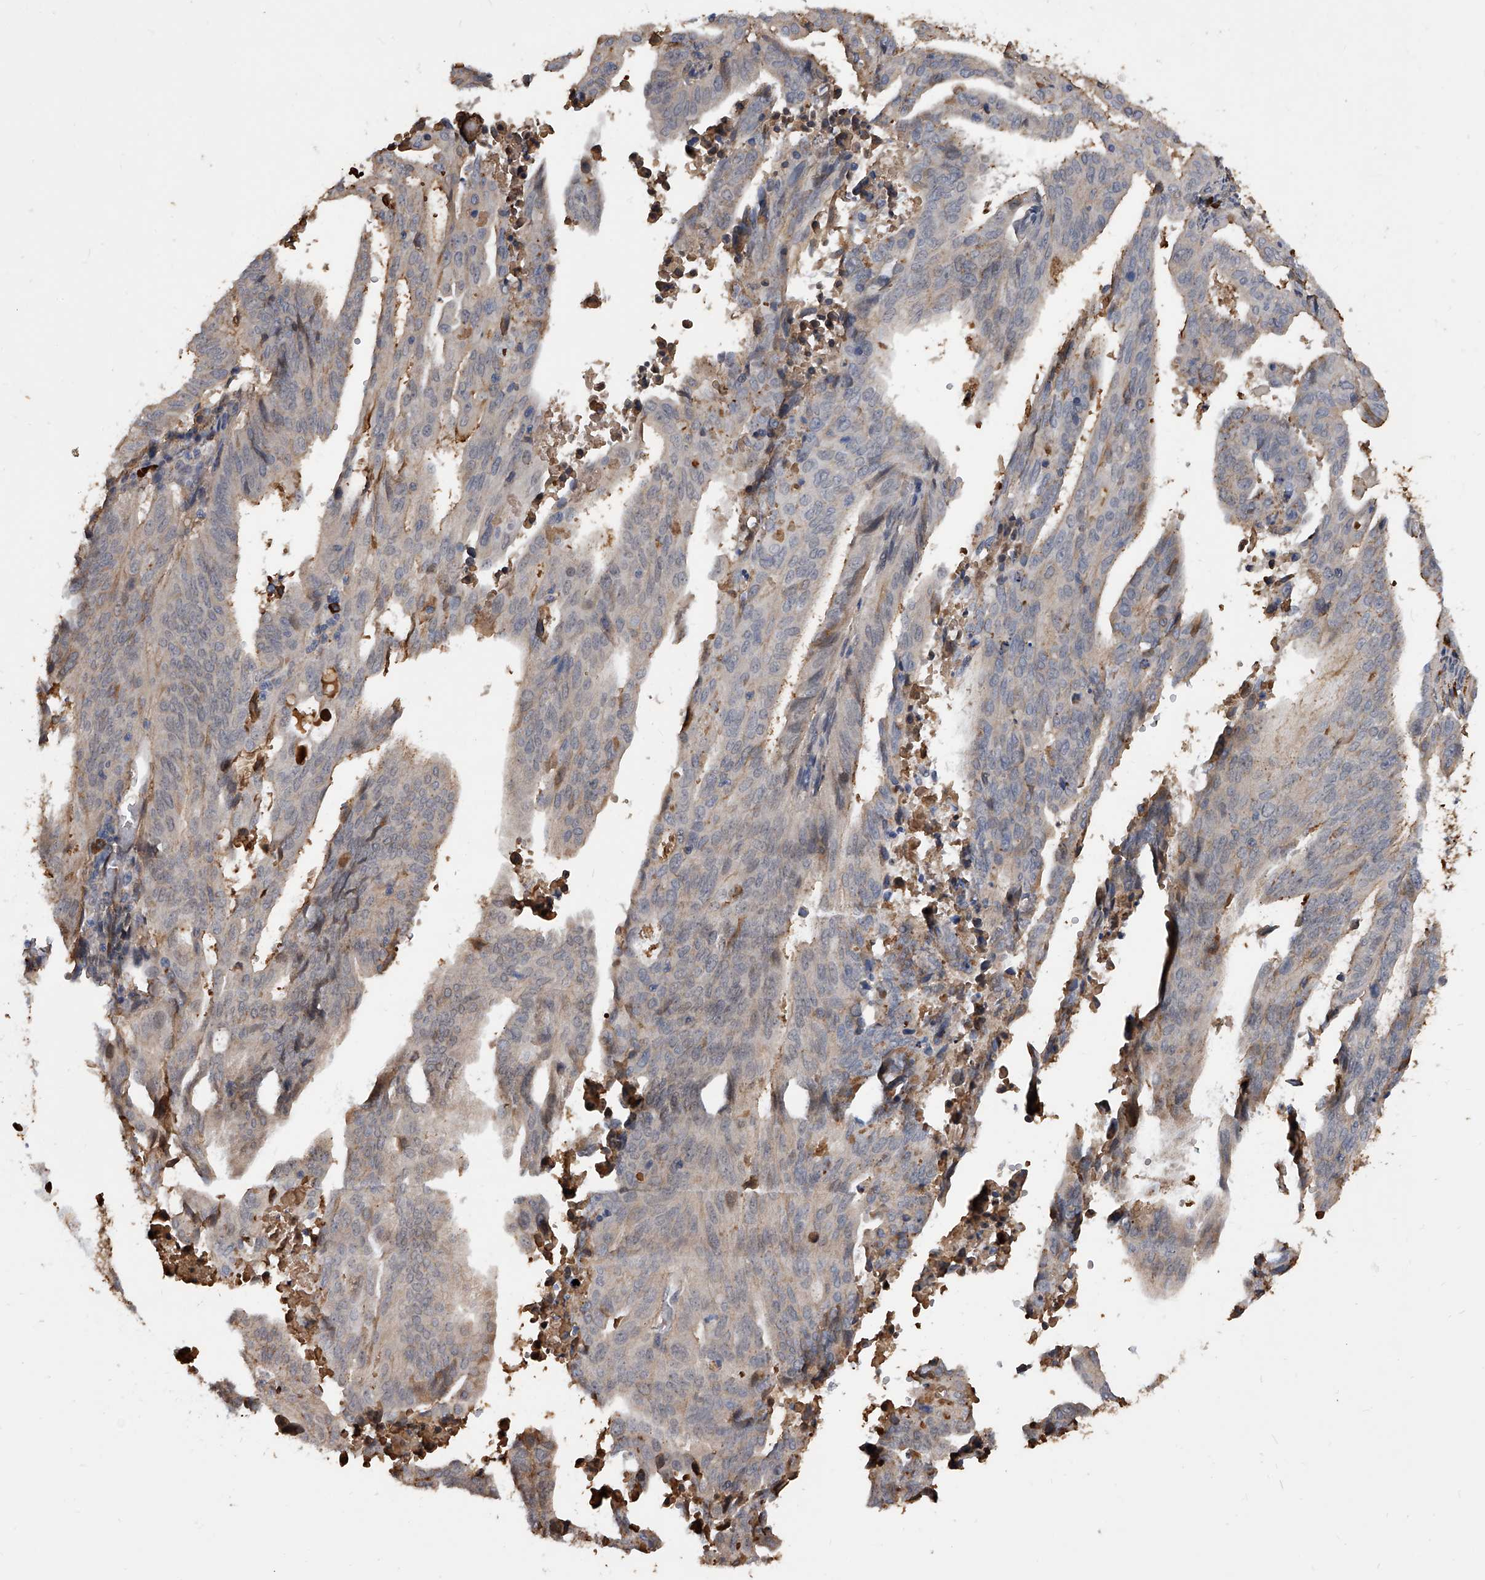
{"staining": {"intensity": "moderate", "quantity": "<25%", "location": "cytoplasmic/membranous"}, "tissue": "endometrial cancer", "cell_type": "Tumor cells", "image_type": "cancer", "snomed": [{"axis": "morphology", "description": "Adenocarcinoma, NOS"}, {"axis": "topography", "description": "Uterus"}], "caption": "Endometrial cancer stained with a protein marker exhibits moderate staining in tumor cells.", "gene": "ZNF25", "patient": {"sex": "female", "age": 77}}